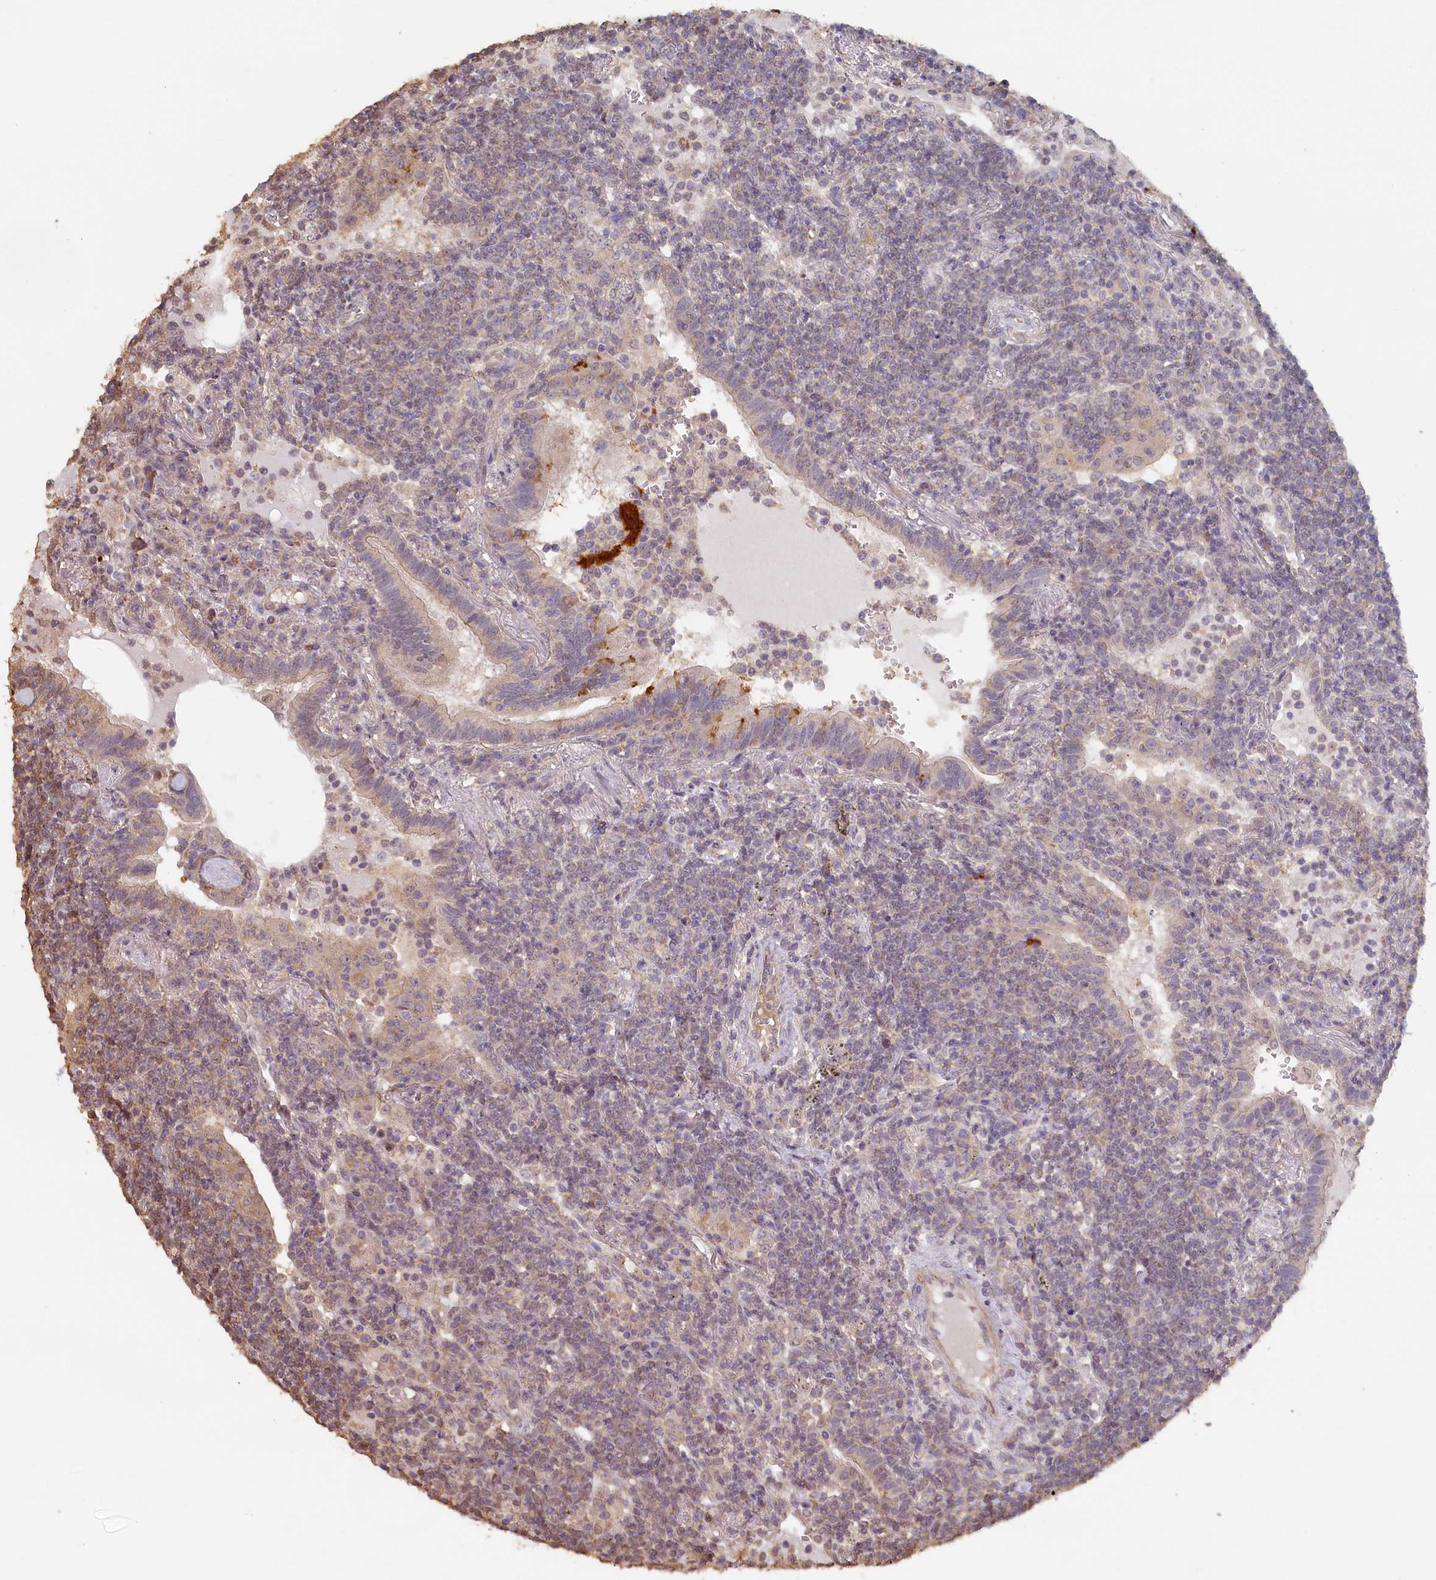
{"staining": {"intensity": "weak", "quantity": "<25%", "location": "cytoplasmic/membranous"}, "tissue": "lymphoma", "cell_type": "Tumor cells", "image_type": "cancer", "snomed": [{"axis": "morphology", "description": "Malignant lymphoma, non-Hodgkin's type, Low grade"}, {"axis": "topography", "description": "Lung"}], "caption": "Protein analysis of lymphoma exhibits no significant staining in tumor cells.", "gene": "STX16", "patient": {"sex": "female", "age": 71}}